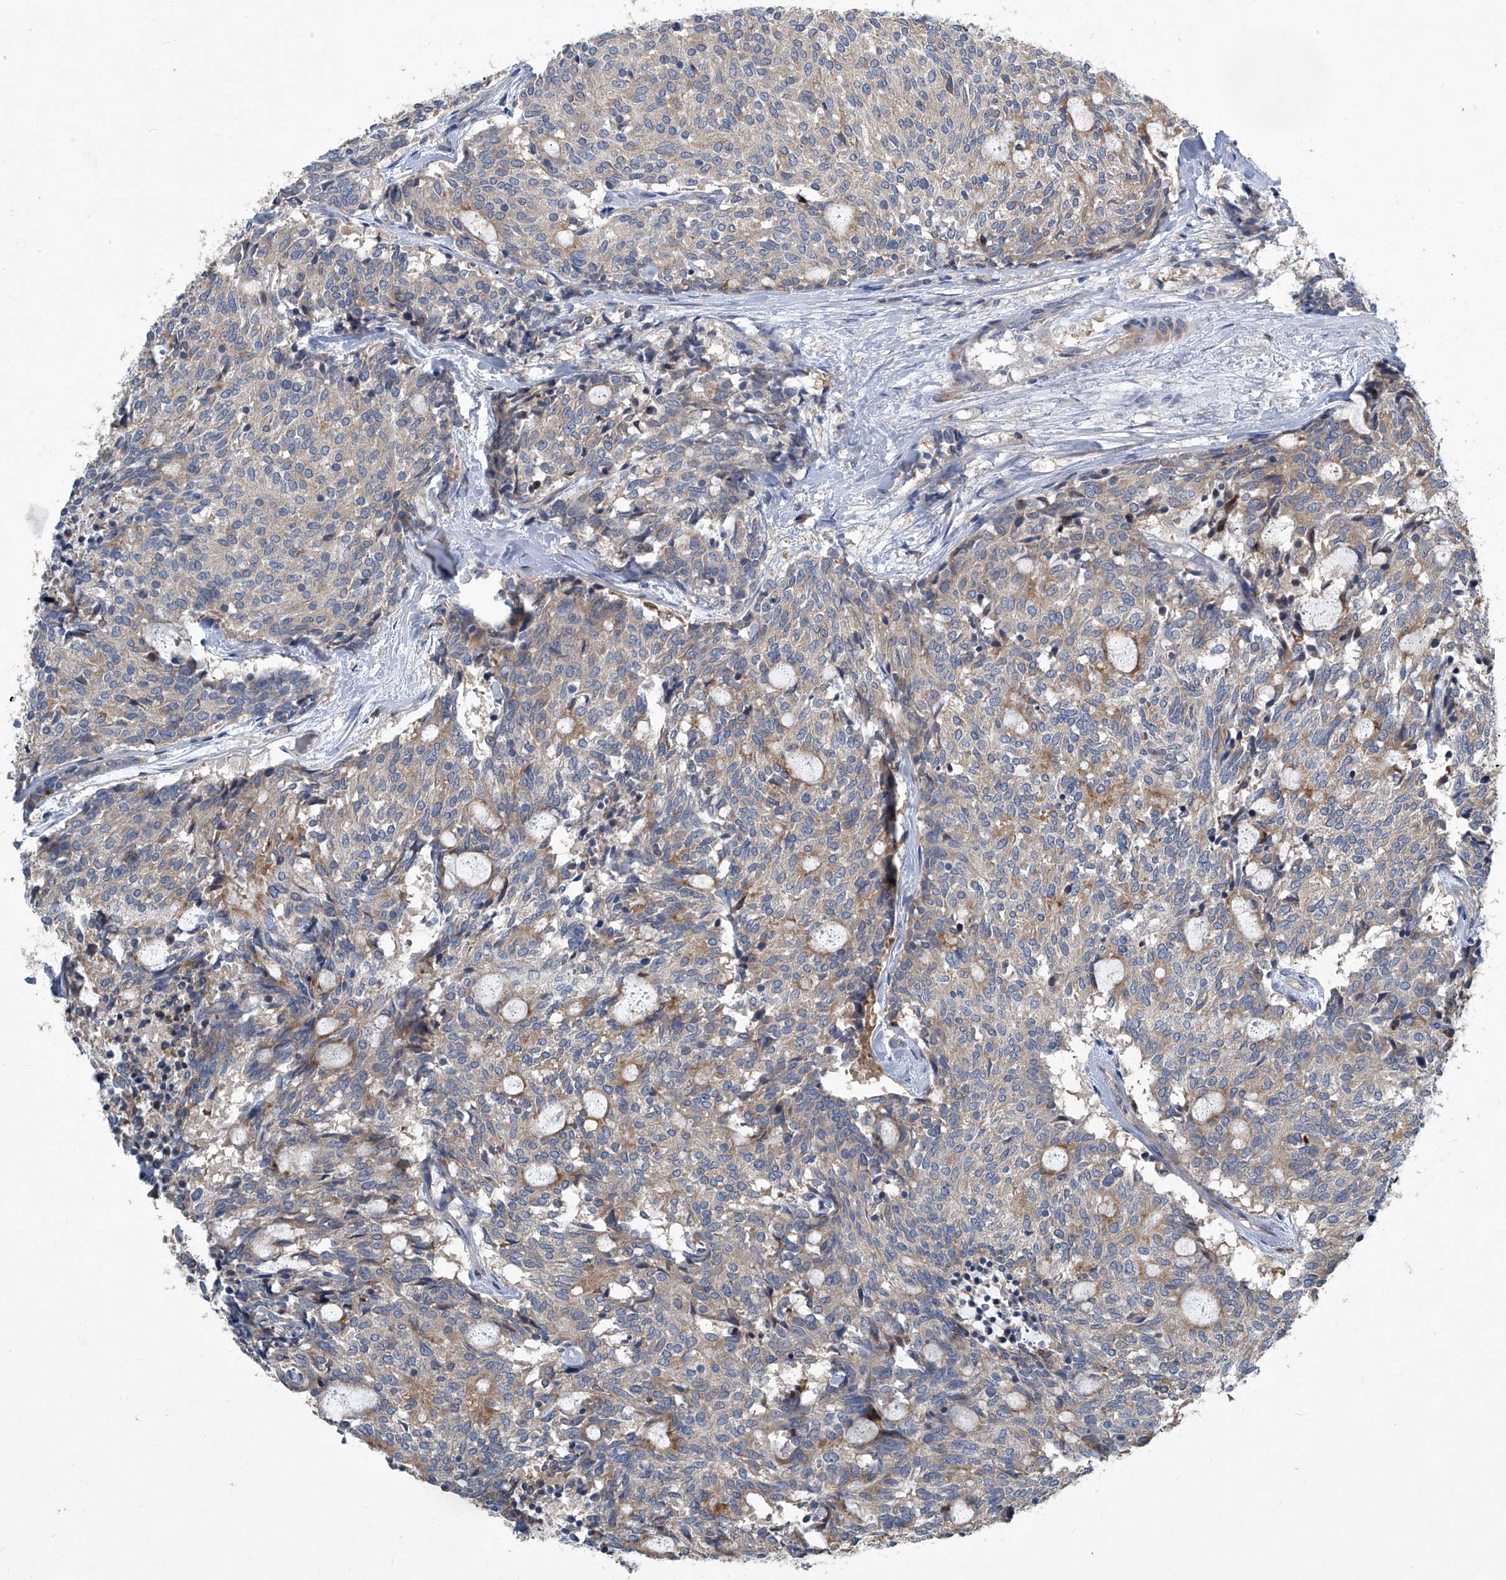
{"staining": {"intensity": "weak", "quantity": ">75%", "location": "cytoplasmic/membranous"}, "tissue": "carcinoid", "cell_type": "Tumor cells", "image_type": "cancer", "snomed": [{"axis": "morphology", "description": "Carcinoid, malignant, NOS"}, {"axis": "topography", "description": "Pancreas"}], "caption": "Protein expression analysis of human malignant carcinoid reveals weak cytoplasmic/membranous expression in approximately >75% of tumor cells.", "gene": "SLC26A11", "patient": {"sex": "female", "age": 54}}